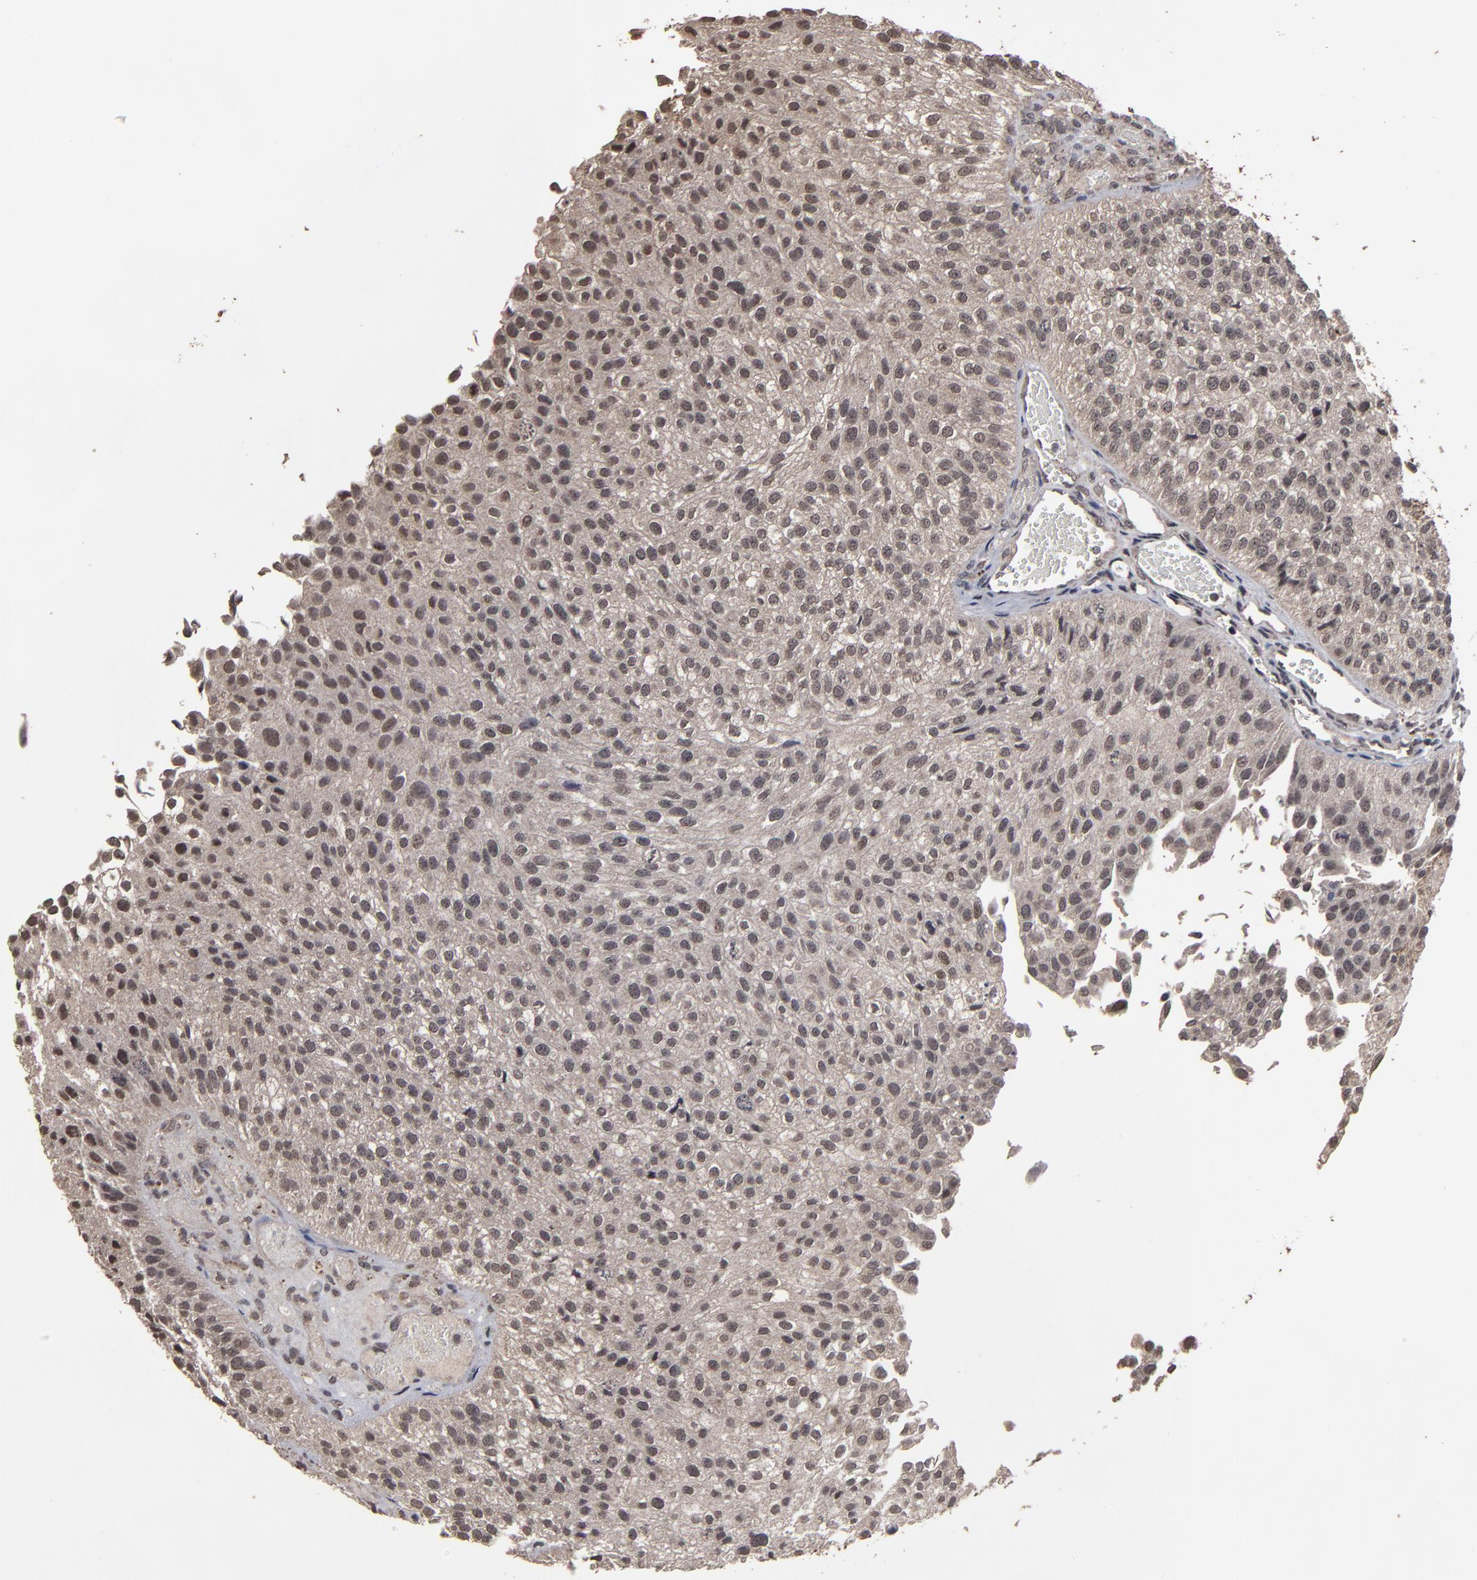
{"staining": {"intensity": "weak", "quantity": ">75%", "location": "cytoplasmic/membranous,nuclear"}, "tissue": "urothelial cancer", "cell_type": "Tumor cells", "image_type": "cancer", "snomed": [{"axis": "morphology", "description": "Urothelial carcinoma, Low grade"}, {"axis": "topography", "description": "Urinary bladder"}], "caption": "Immunohistochemistry of human urothelial cancer displays low levels of weak cytoplasmic/membranous and nuclear staining in approximately >75% of tumor cells. Using DAB (brown) and hematoxylin (blue) stains, captured at high magnification using brightfield microscopy.", "gene": "SLC22A17", "patient": {"sex": "female", "age": 89}}